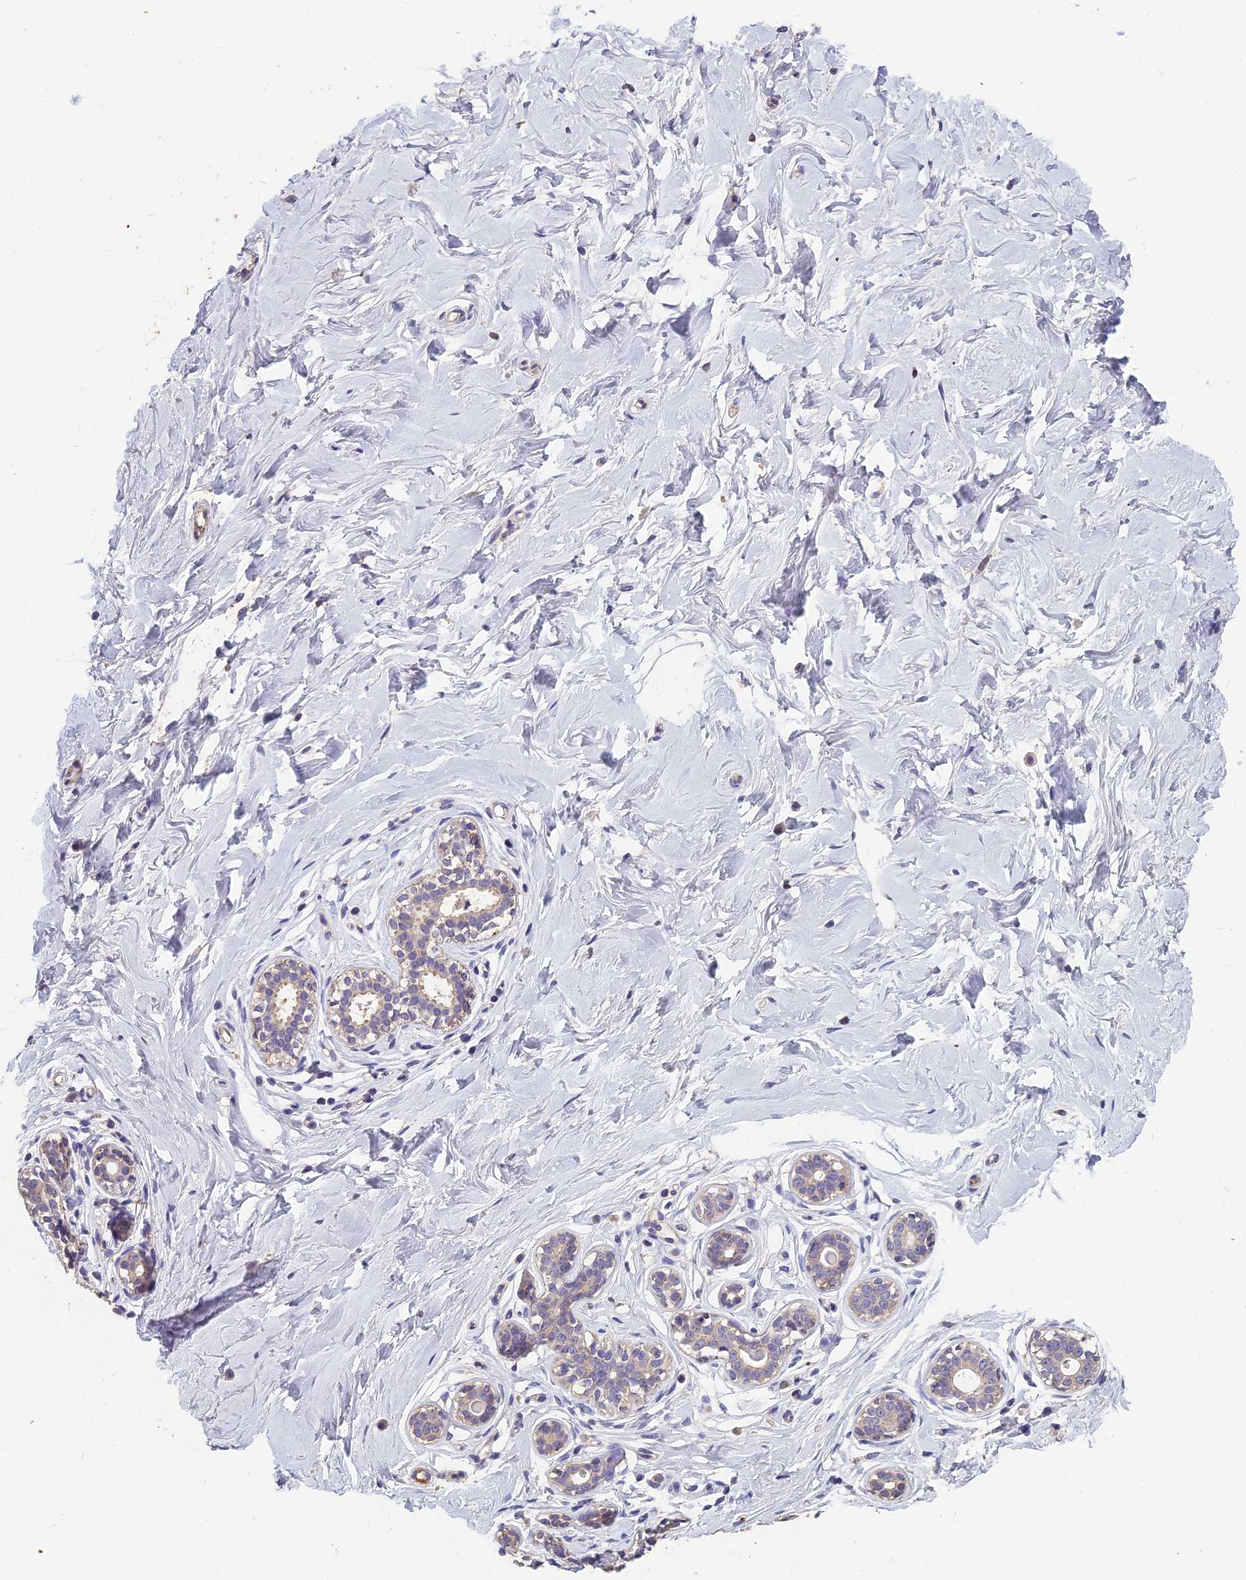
{"staining": {"intensity": "negative", "quantity": "none", "location": "none"}, "tissue": "breast", "cell_type": "Adipocytes", "image_type": "normal", "snomed": [{"axis": "morphology", "description": "Normal tissue, NOS"}, {"axis": "morphology", "description": "Adenoma, NOS"}, {"axis": "topography", "description": "Breast"}], "caption": "The image exhibits no staining of adipocytes in normal breast. The staining was performed using DAB (3,3'-diaminobenzidine) to visualize the protein expression in brown, while the nuclei were stained in blue with hematoxylin (Magnification: 20x).", "gene": "CEACAM16", "patient": {"sex": "female", "age": 23}}